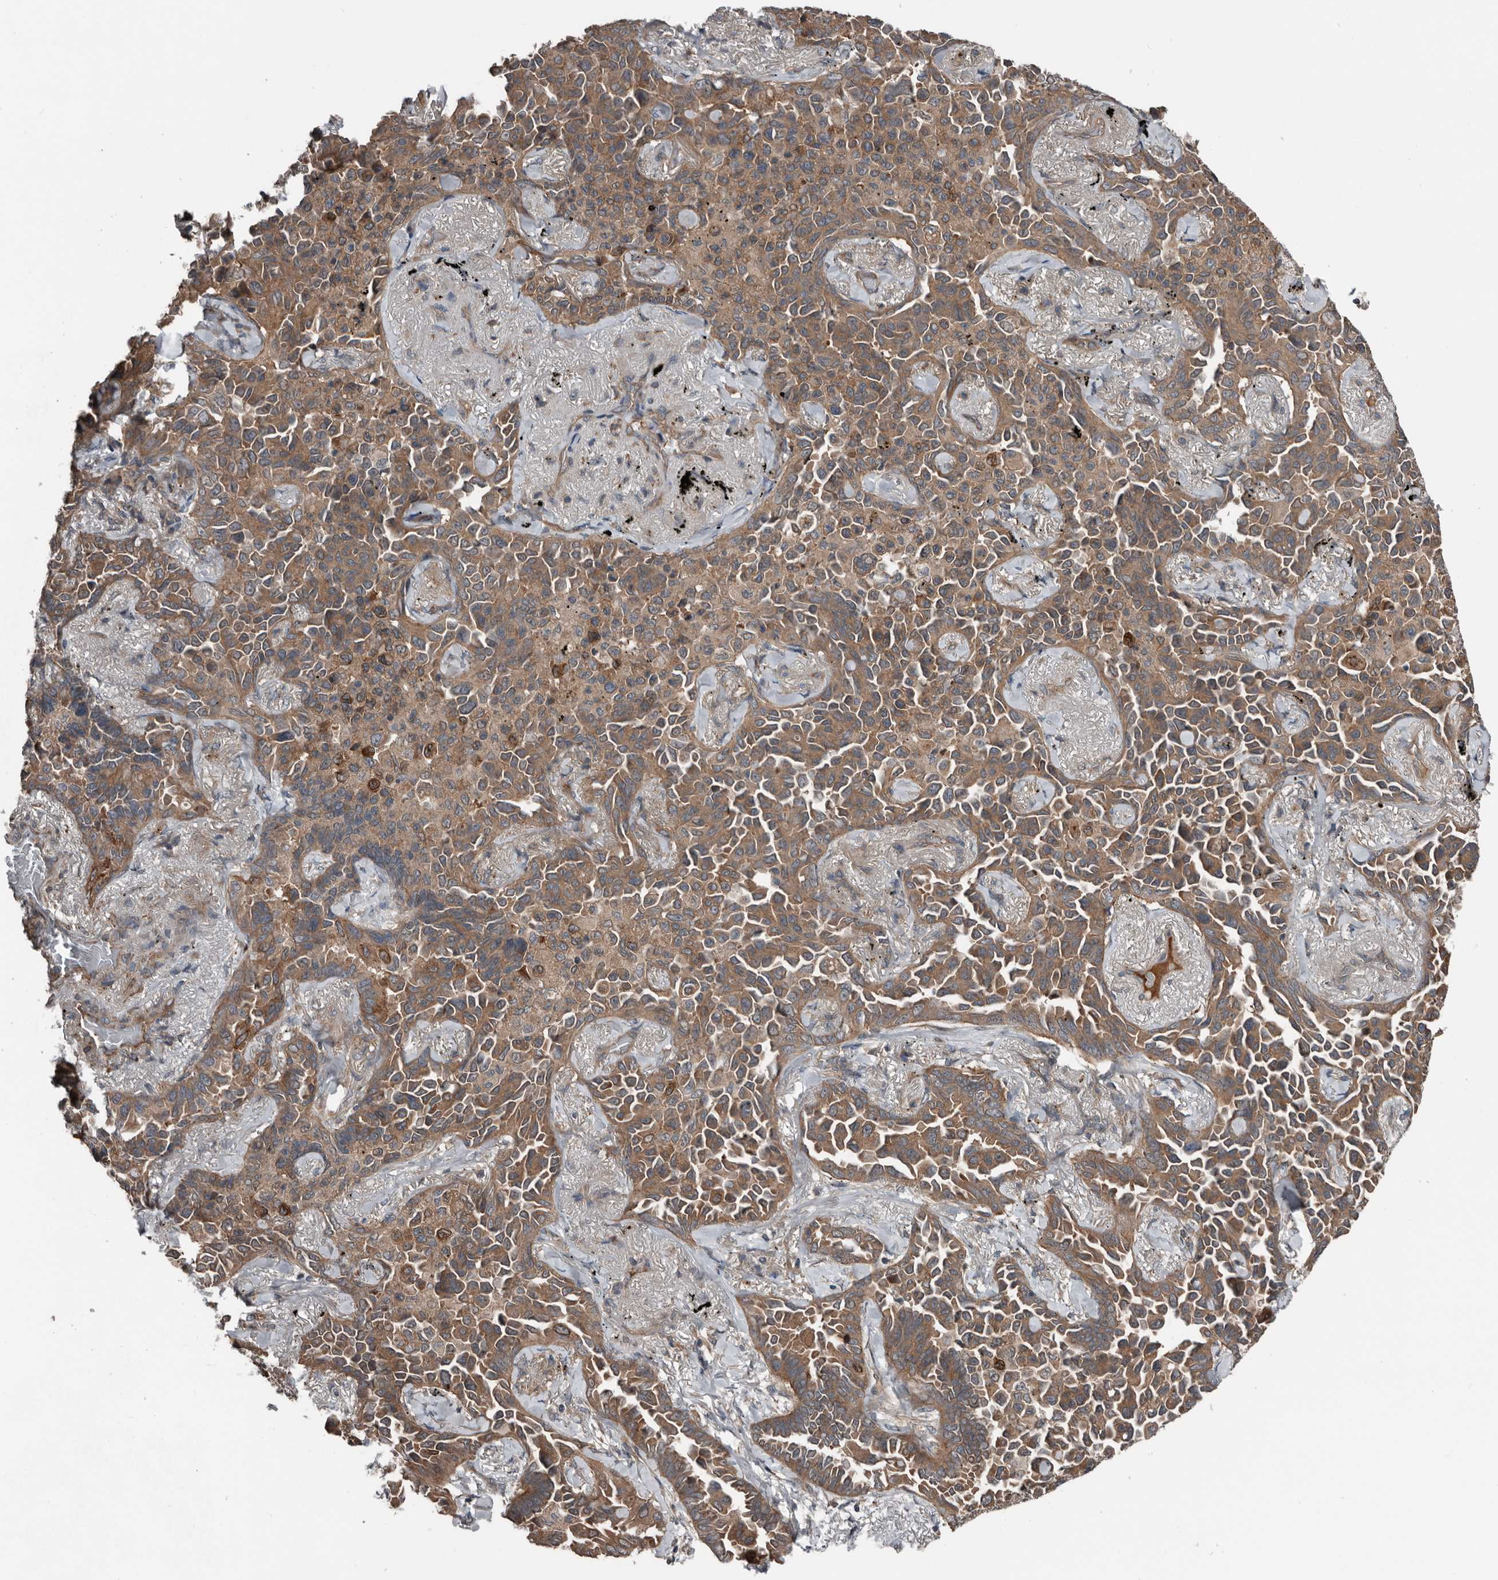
{"staining": {"intensity": "moderate", "quantity": ">75%", "location": "cytoplasmic/membranous"}, "tissue": "lung cancer", "cell_type": "Tumor cells", "image_type": "cancer", "snomed": [{"axis": "morphology", "description": "Adenocarcinoma, NOS"}, {"axis": "topography", "description": "Lung"}], "caption": "Approximately >75% of tumor cells in lung cancer demonstrate moderate cytoplasmic/membranous protein positivity as visualized by brown immunohistochemical staining.", "gene": "DNAJB4", "patient": {"sex": "female", "age": 67}}